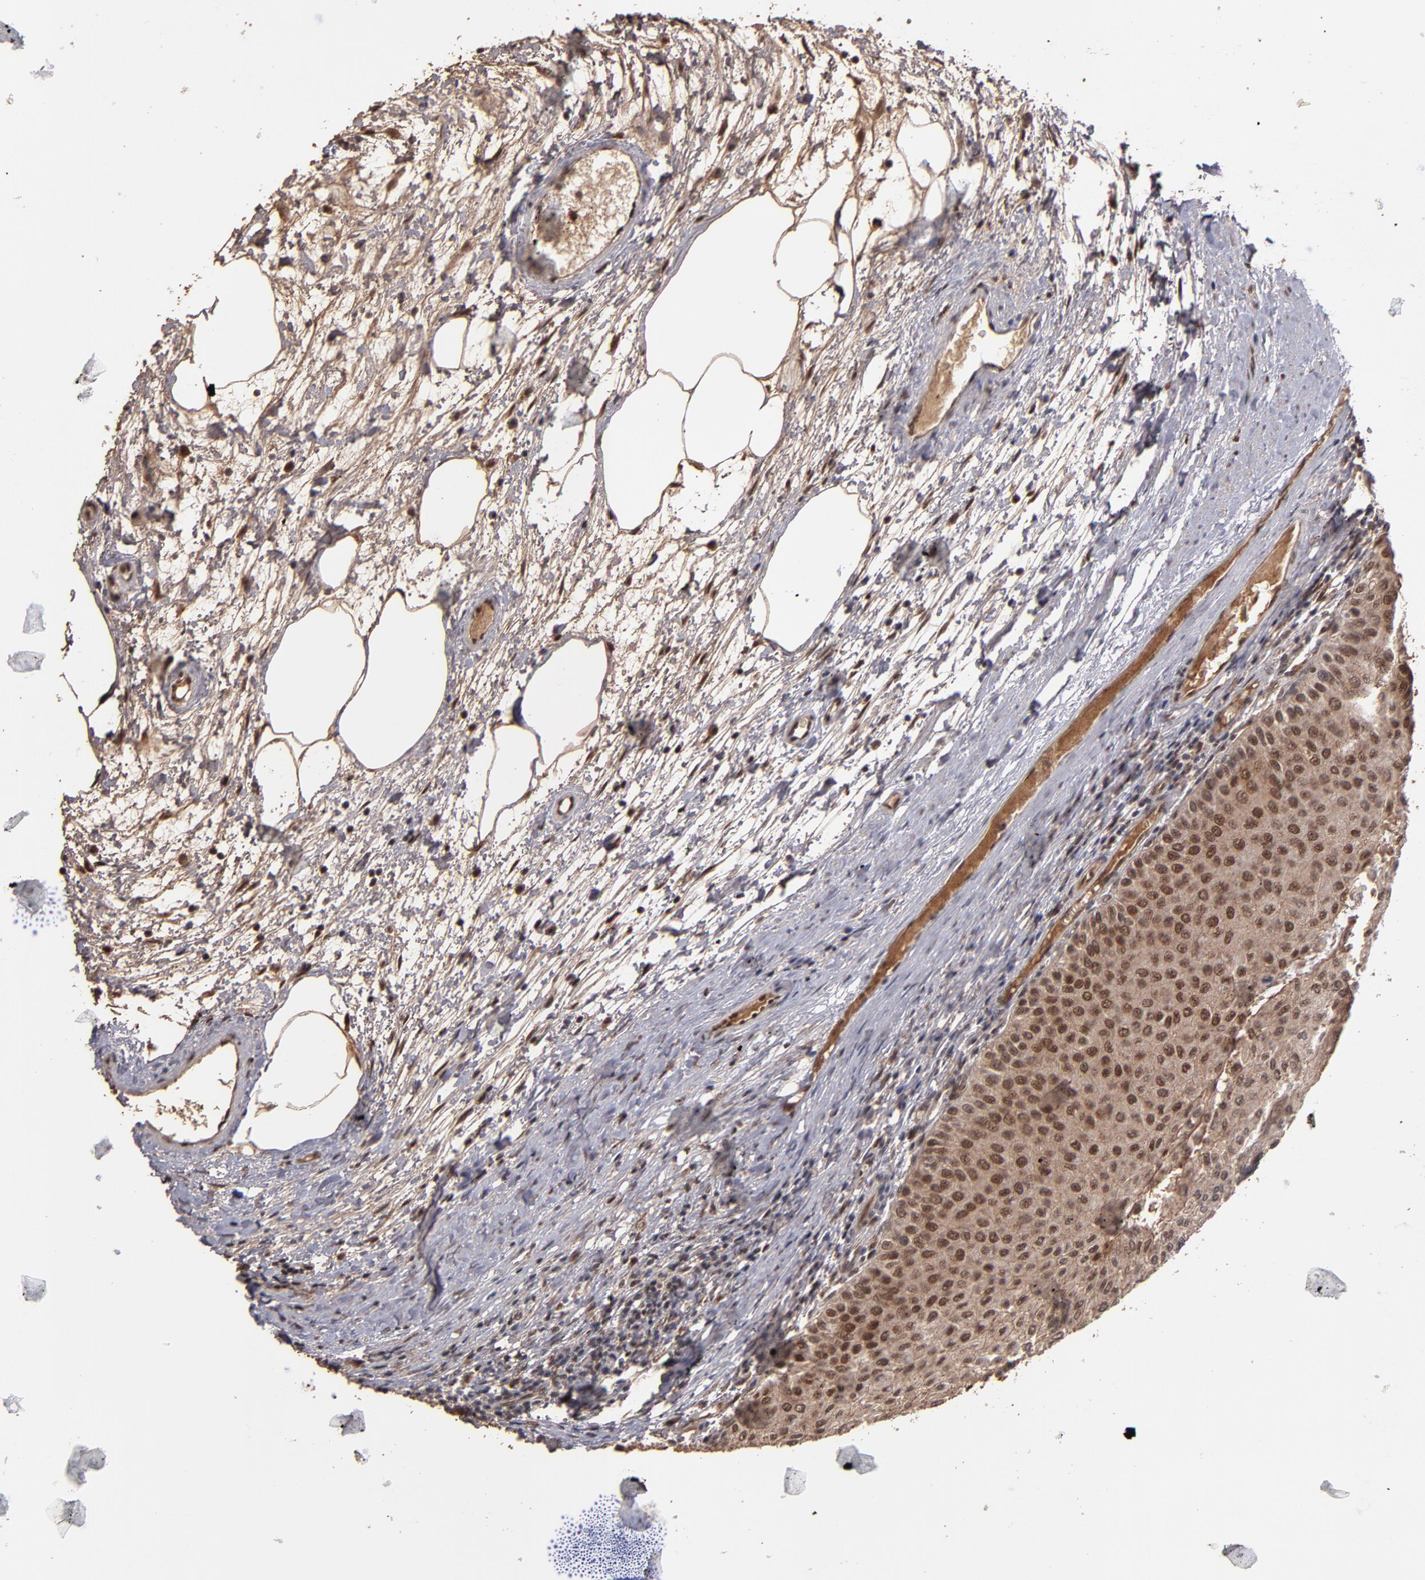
{"staining": {"intensity": "moderate", "quantity": ">75%", "location": "cytoplasmic/membranous,nuclear"}, "tissue": "urothelial cancer", "cell_type": "Tumor cells", "image_type": "cancer", "snomed": [{"axis": "morphology", "description": "Urothelial carcinoma, Low grade"}, {"axis": "topography", "description": "Urinary bladder"}], "caption": "Human low-grade urothelial carcinoma stained with a brown dye displays moderate cytoplasmic/membranous and nuclear positive expression in approximately >75% of tumor cells.", "gene": "EAPP", "patient": {"sex": "male", "age": 64}}